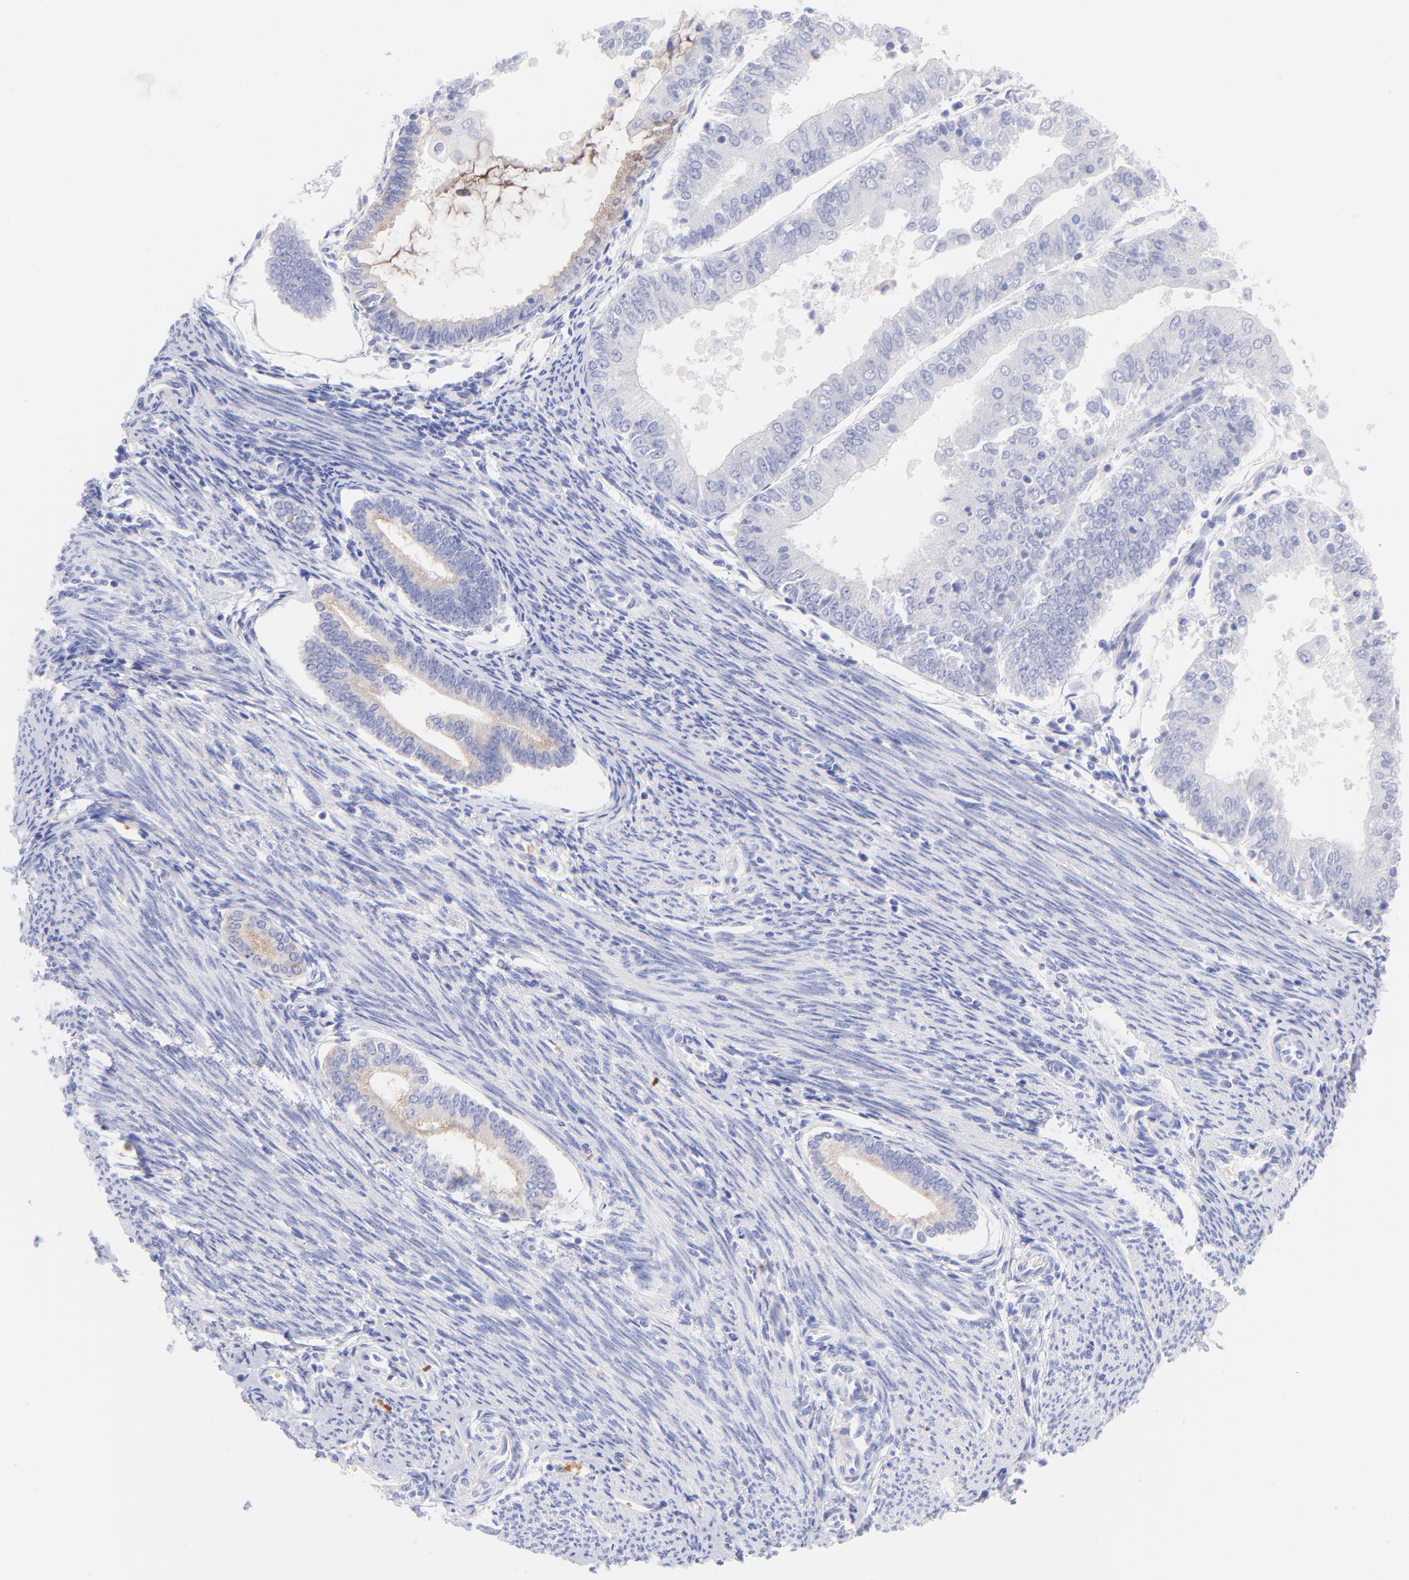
{"staining": {"intensity": "weak", "quantity": "<25%", "location": "cytoplasmic/membranous"}, "tissue": "endometrial cancer", "cell_type": "Tumor cells", "image_type": "cancer", "snomed": [{"axis": "morphology", "description": "Adenocarcinoma, NOS"}, {"axis": "topography", "description": "Endometrium"}], "caption": "The IHC photomicrograph has no significant positivity in tumor cells of adenocarcinoma (endometrial) tissue.", "gene": "FRMPD3", "patient": {"sex": "female", "age": 79}}